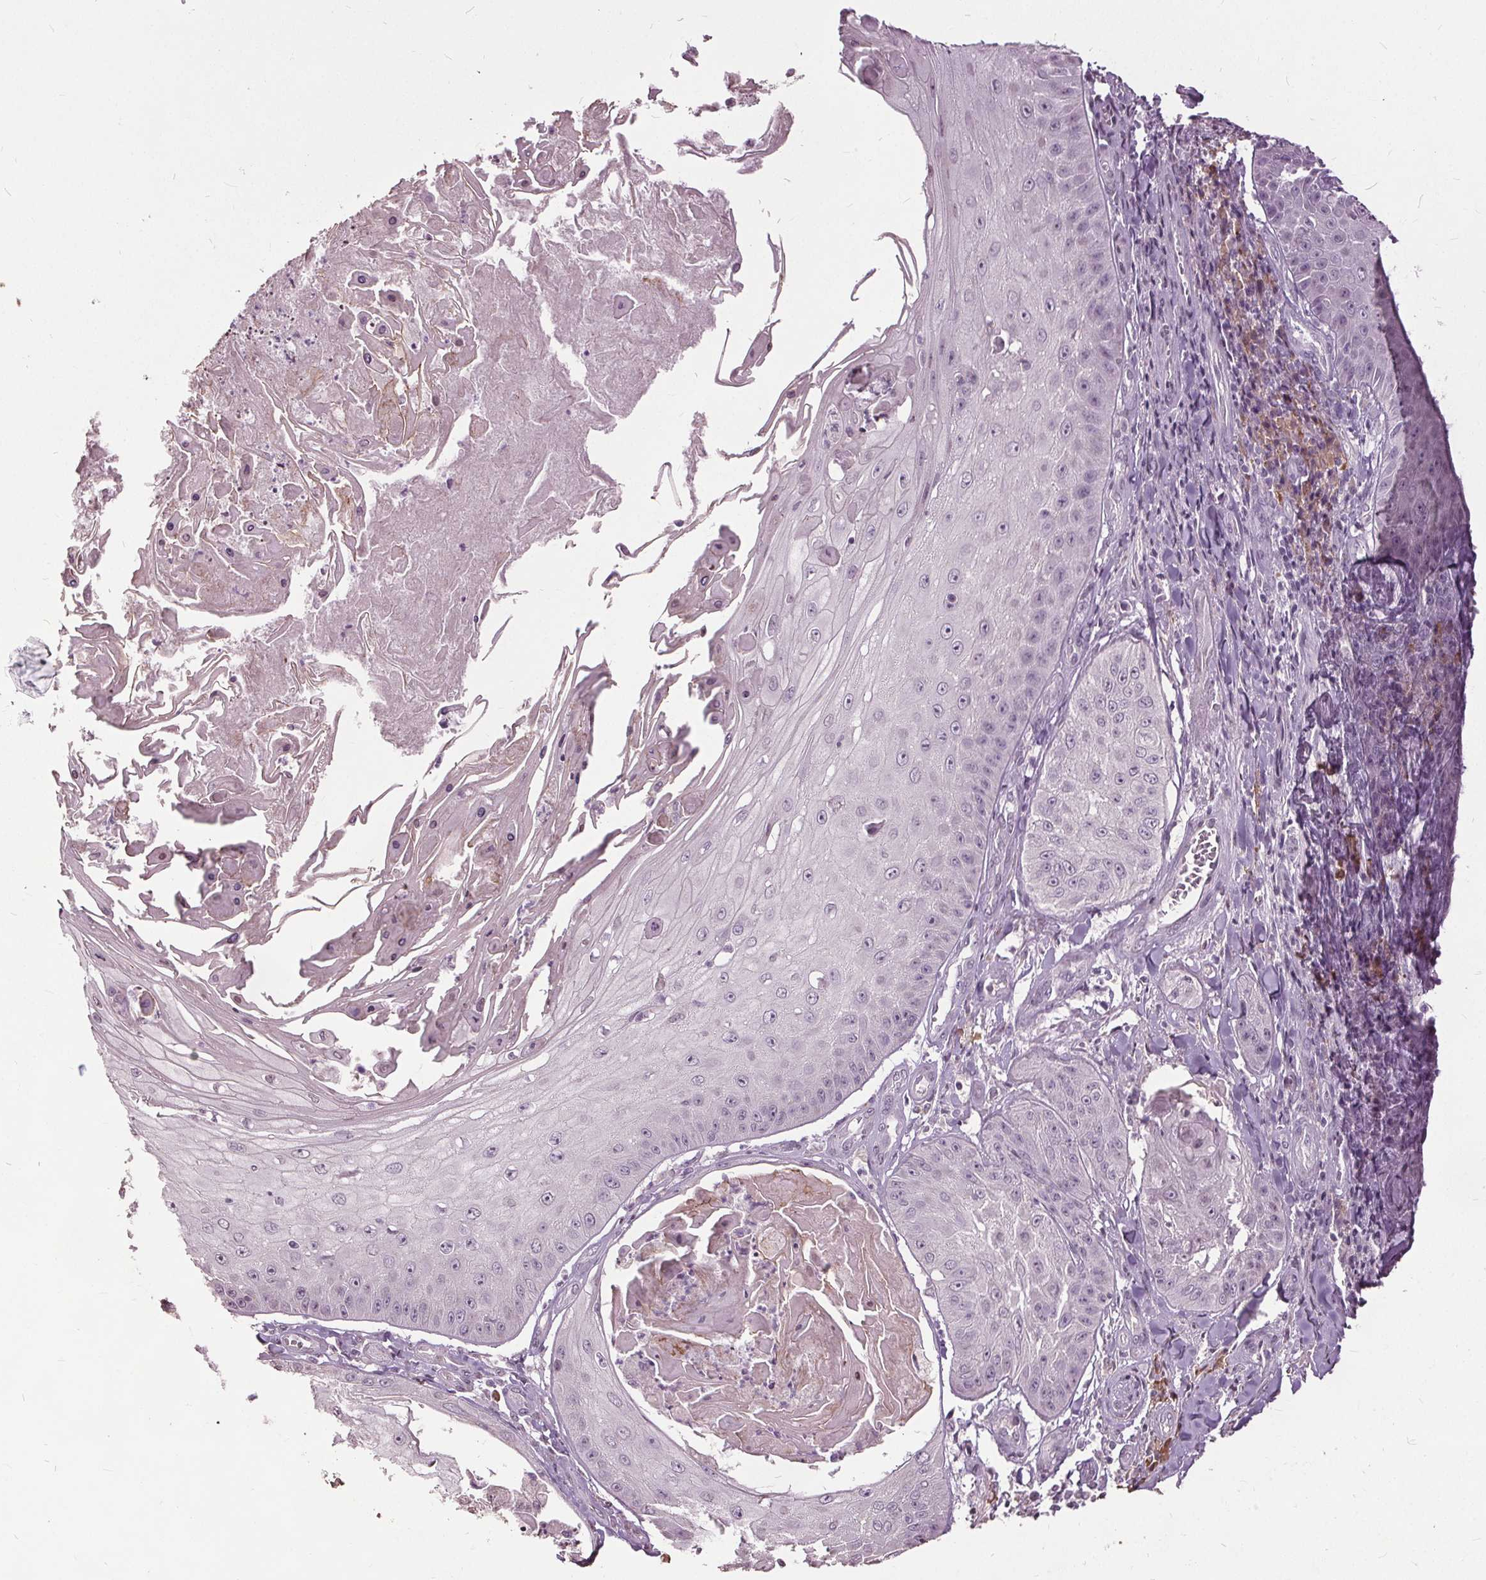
{"staining": {"intensity": "negative", "quantity": "none", "location": "none"}, "tissue": "skin cancer", "cell_type": "Tumor cells", "image_type": "cancer", "snomed": [{"axis": "morphology", "description": "Squamous cell carcinoma, NOS"}, {"axis": "topography", "description": "Skin"}], "caption": "This is a photomicrograph of immunohistochemistry (IHC) staining of squamous cell carcinoma (skin), which shows no expression in tumor cells.", "gene": "CXCL16", "patient": {"sex": "male", "age": 70}}